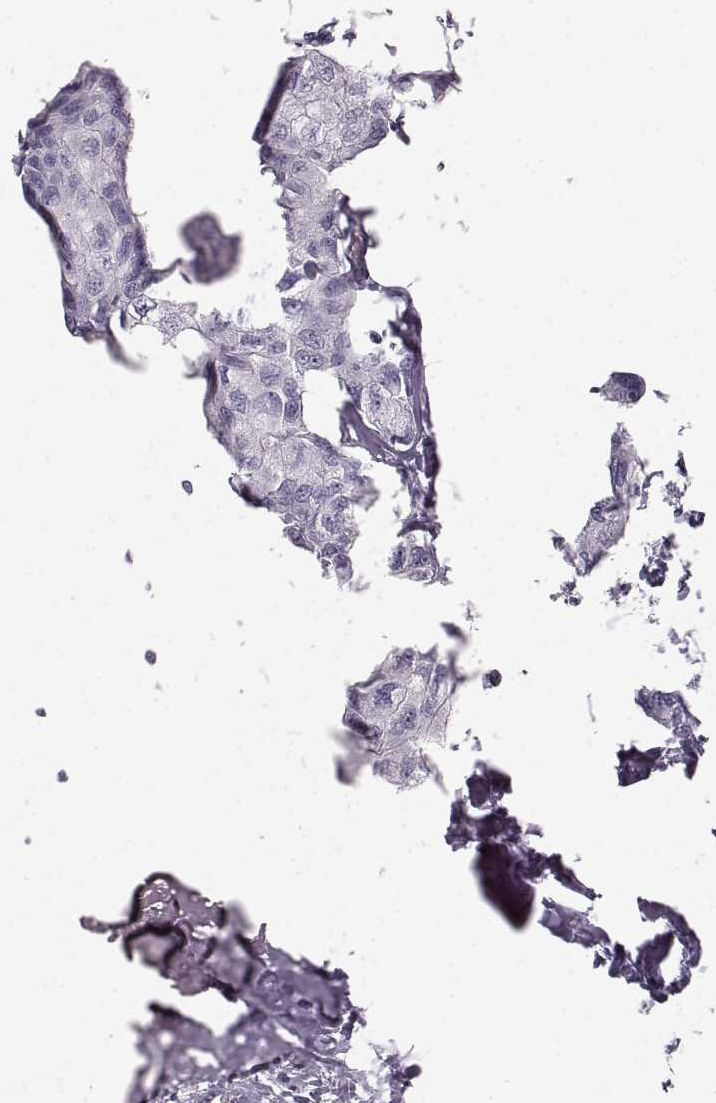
{"staining": {"intensity": "negative", "quantity": "none", "location": "none"}, "tissue": "breast cancer", "cell_type": "Tumor cells", "image_type": "cancer", "snomed": [{"axis": "morphology", "description": "Duct carcinoma"}, {"axis": "topography", "description": "Breast"}], "caption": "There is no significant staining in tumor cells of infiltrating ductal carcinoma (breast).", "gene": "BFSP2", "patient": {"sex": "female", "age": 80}}